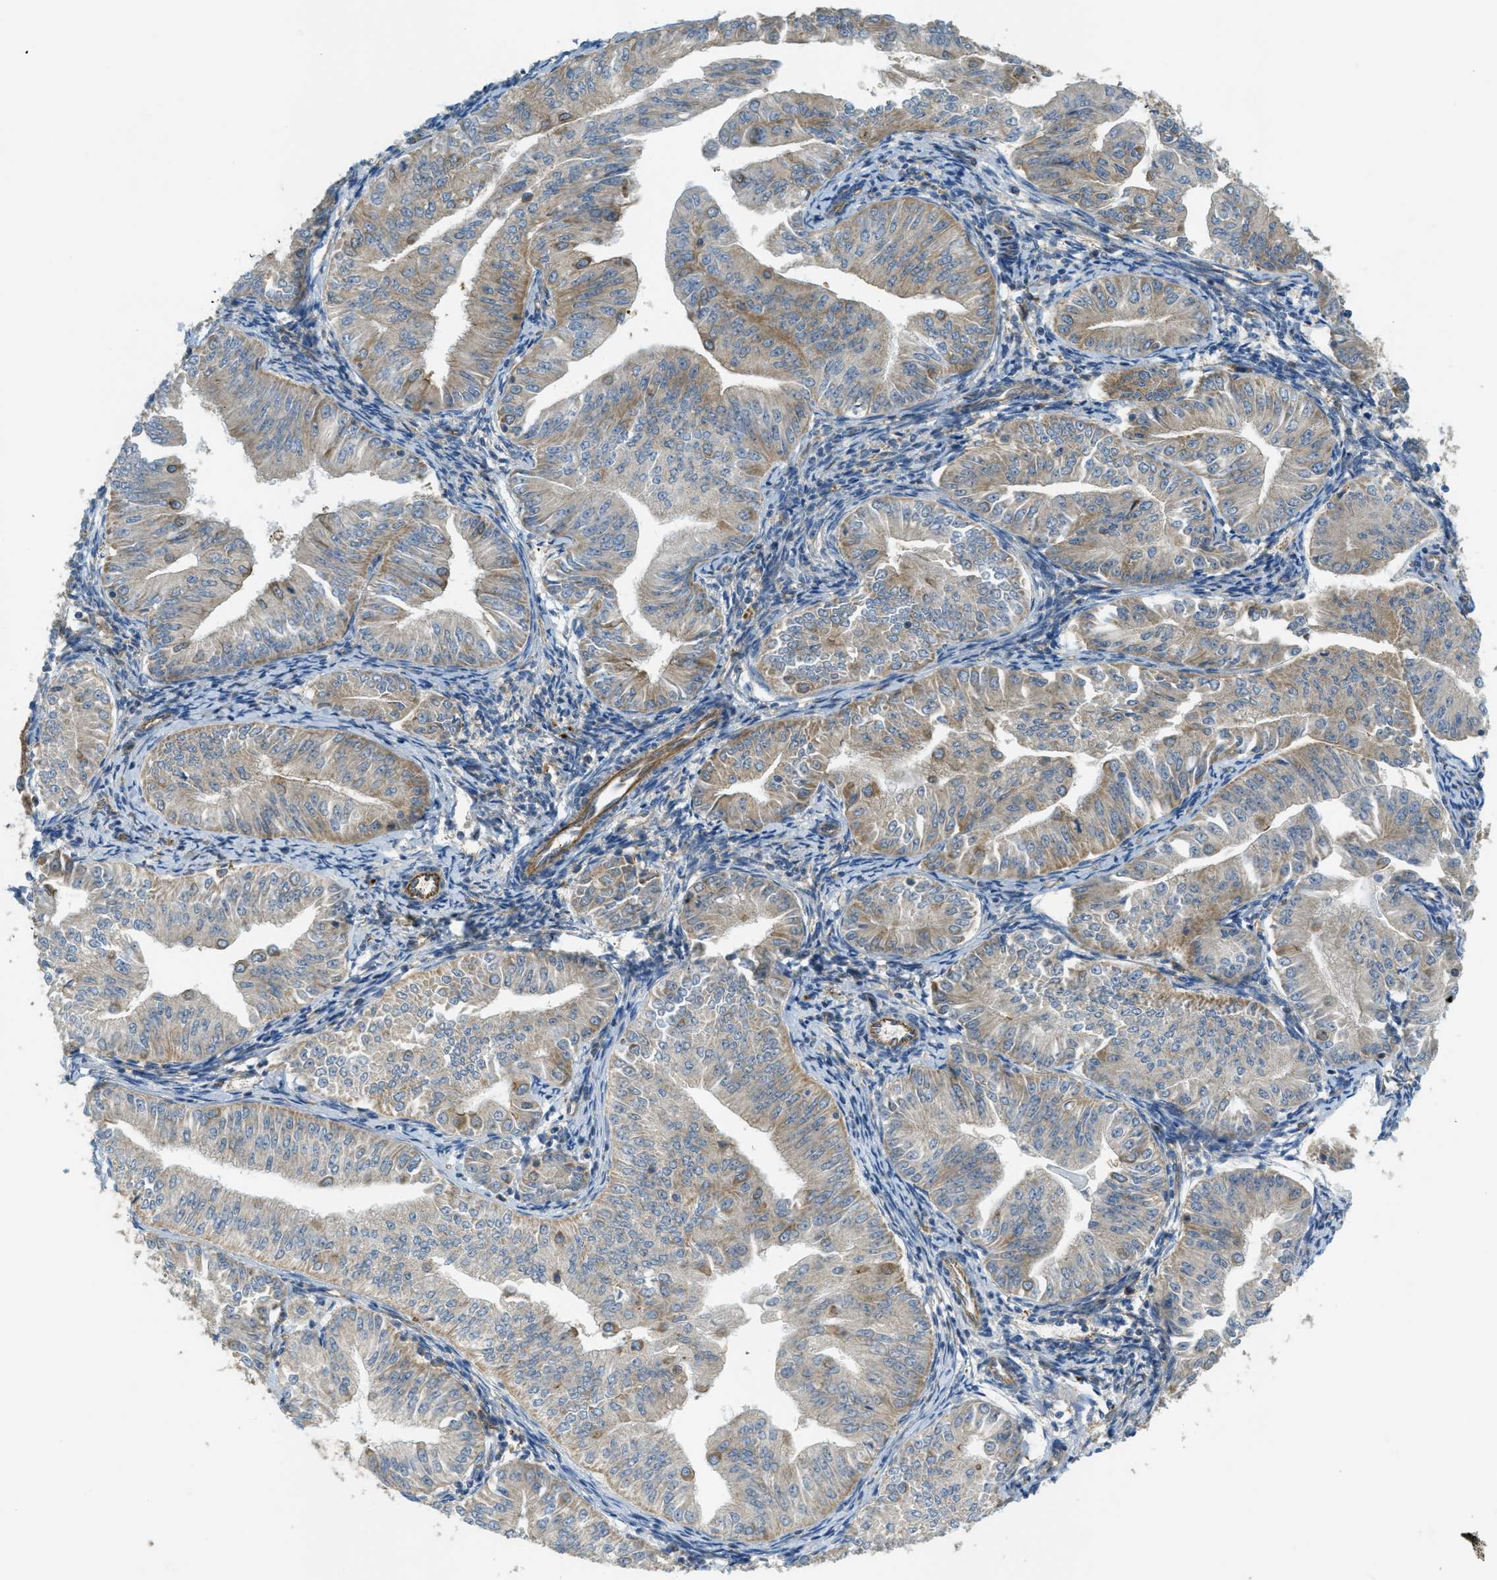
{"staining": {"intensity": "weak", "quantity": "<25%", "location": "cytoplasmic/membranous"}, "tissue": "endometrial cancer", "cell_type": "Tumor cells", "image_type": "cancer", "snomed": [{"axis": "morphology", "description": "Normal tissue, NOS"}, {"axis": "morphology", "description": "Adenocarcinoma, NOS"}, {"axis": "topography", "description": "Endometrium"}], "caption": "Photomicrograph shows no significant protein expression in tumor cells of adenocarcinoma (endometrial).", "gene": "JCAD", "patient": {"sex": "female", "age": 53}}